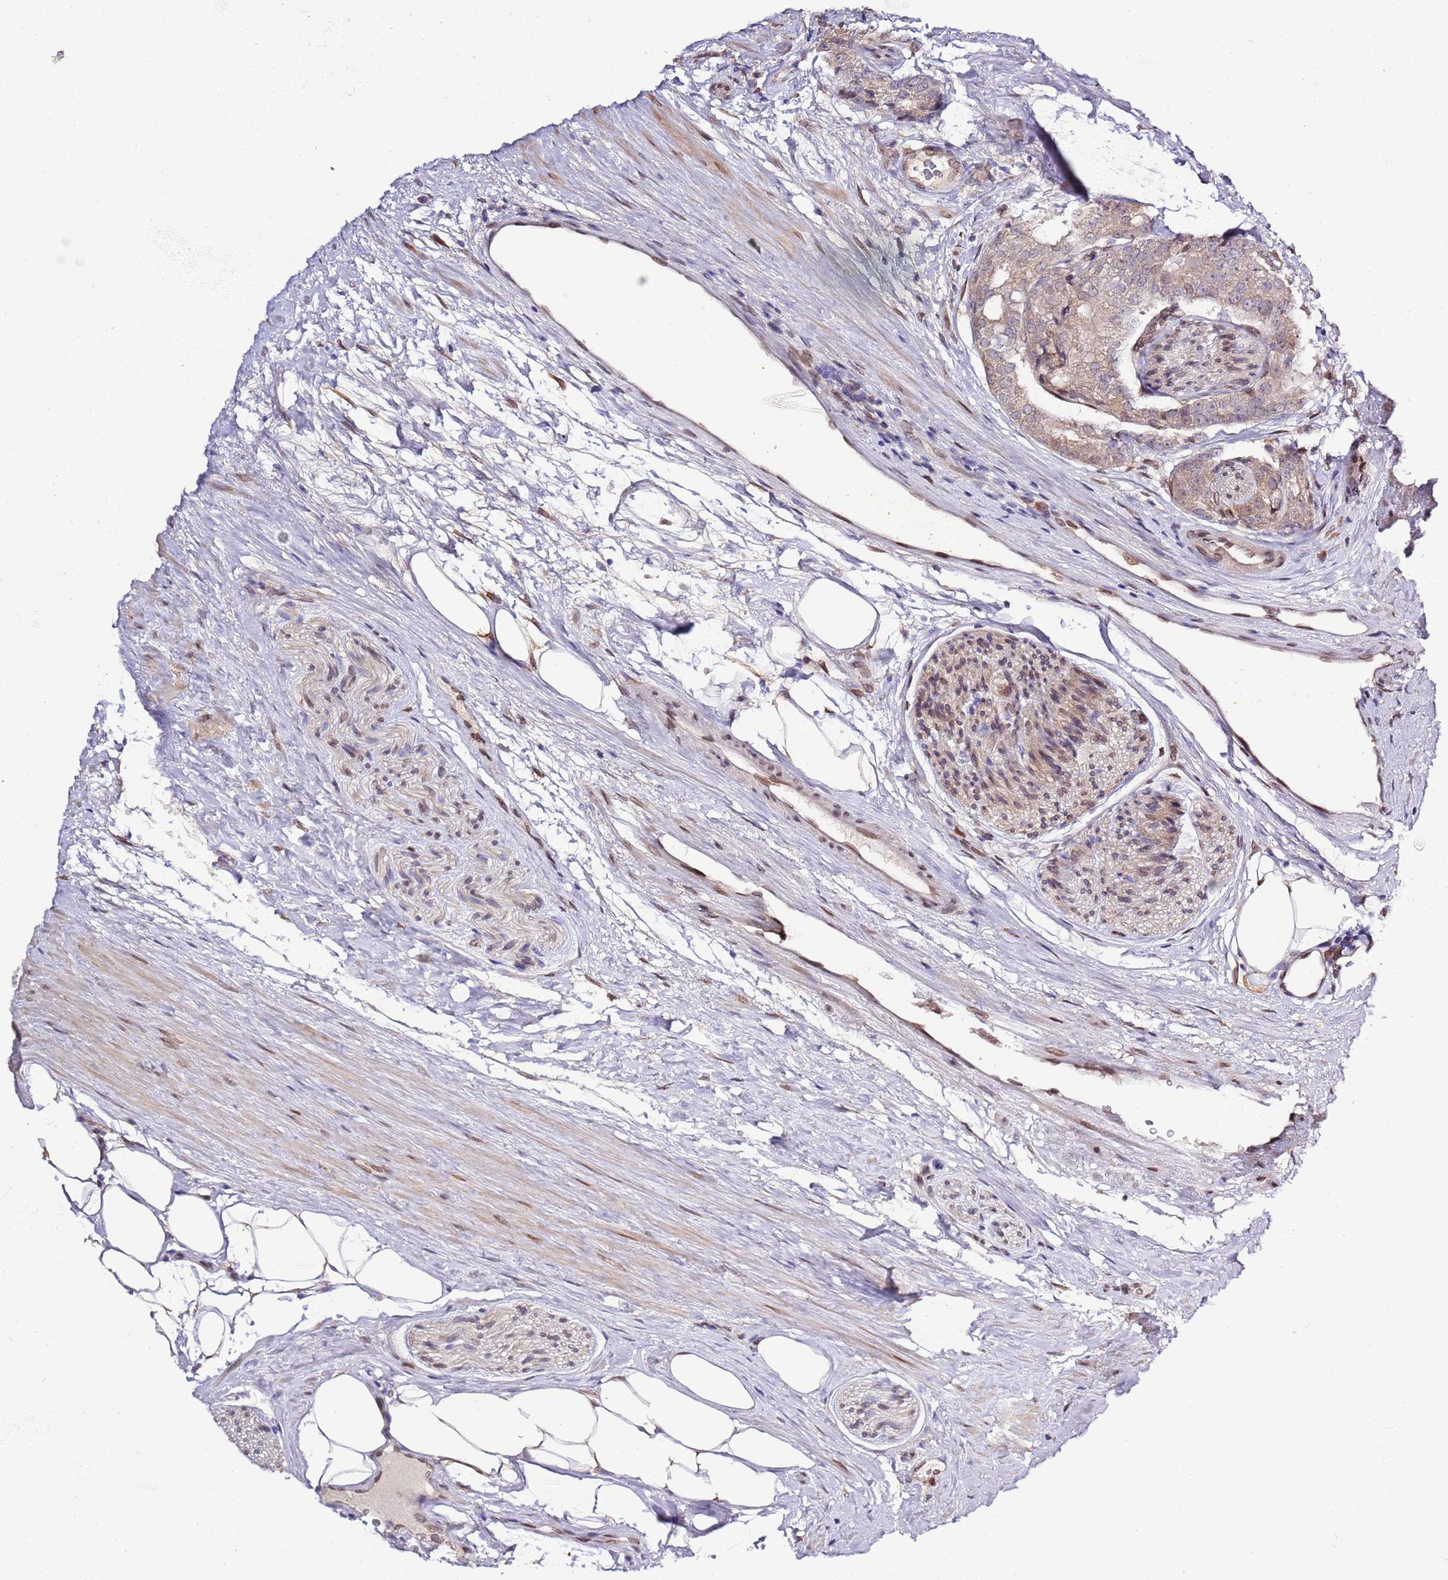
{"staining": {"intensity": "weak", "quantity": "<25%", "location": "nuclear"}, "tissue": "prostate cancer", "cell_type": "Tumor cells", "image_type": "cancer", "snomed": [{"axis": "morphology", "description": "Adenocarcinoma, High grade"}, {"axis": "topography", "description": "Prostate"}], "caption": "An immunohistochemistry (IHC) micrograph of adenocarcinoma (high-grade) (prostate) is shown. There is no staining in tumor cells of adenocarcinoma (high-grade) (prostate). (DAB (3,3'-diaminobenzidine) IHC visualized using brightfield microscopy, high magnification).", "gene": "ZNF665", "patient": {"sex": "male", "age": 49}}